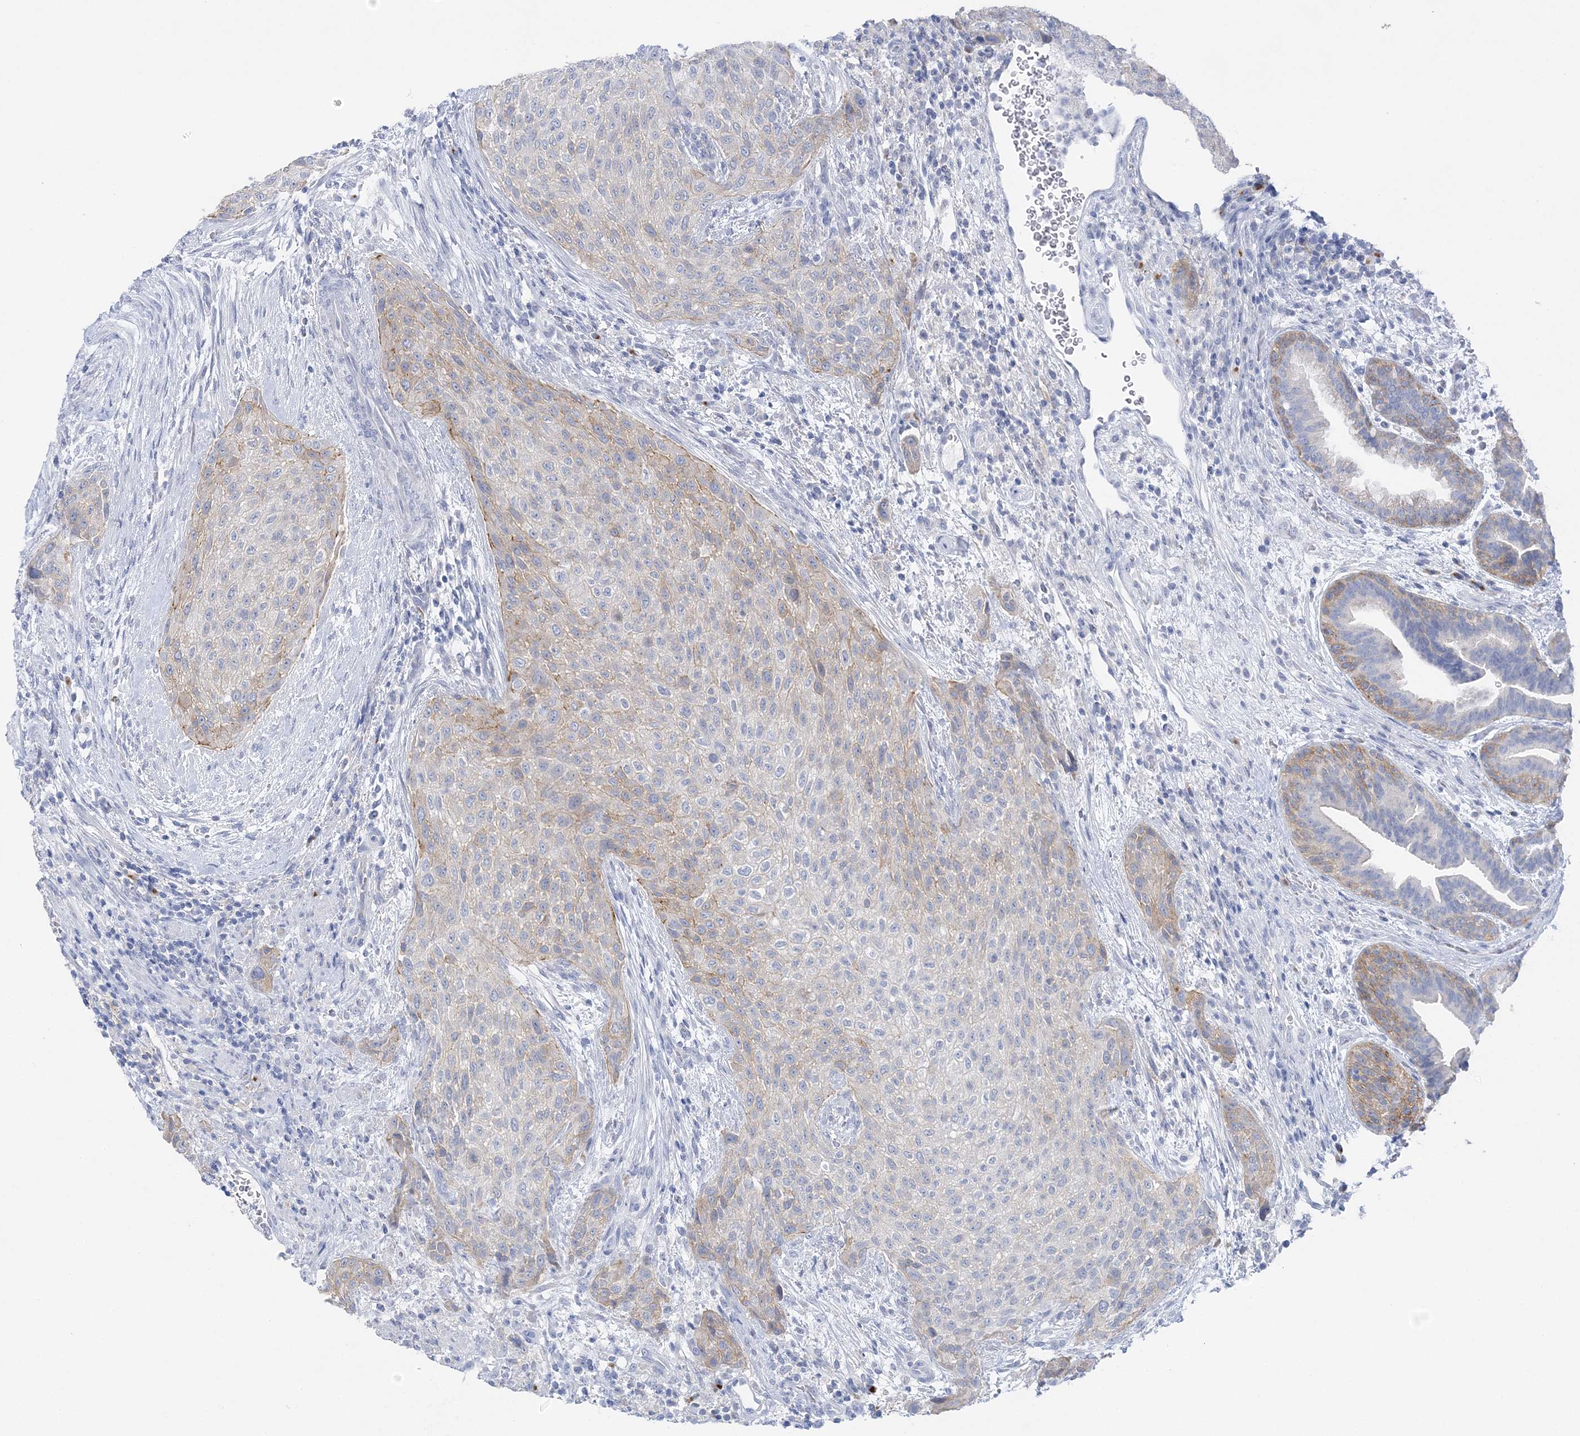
{"staining": {"intensity": "weak", "quantity": "<25%", "location": "cytoplasmic/membranous"}, "tissue": "urothelial cancer", "cell_type": "Tumor cells", "image_type": "cancer", "snomed": [{"axis": "morphology", "description": "Urothelial carcinoma, High grade"}, {"axis": "topography", "description": "Urinary bladder"}], "caption": "This is an IHC histopathology image of human high-grade urothelial carcinoma. There is no expression in tumor cells.", "gene": "SLC5A6", "patient": {"sex": "male", "age": 35}}